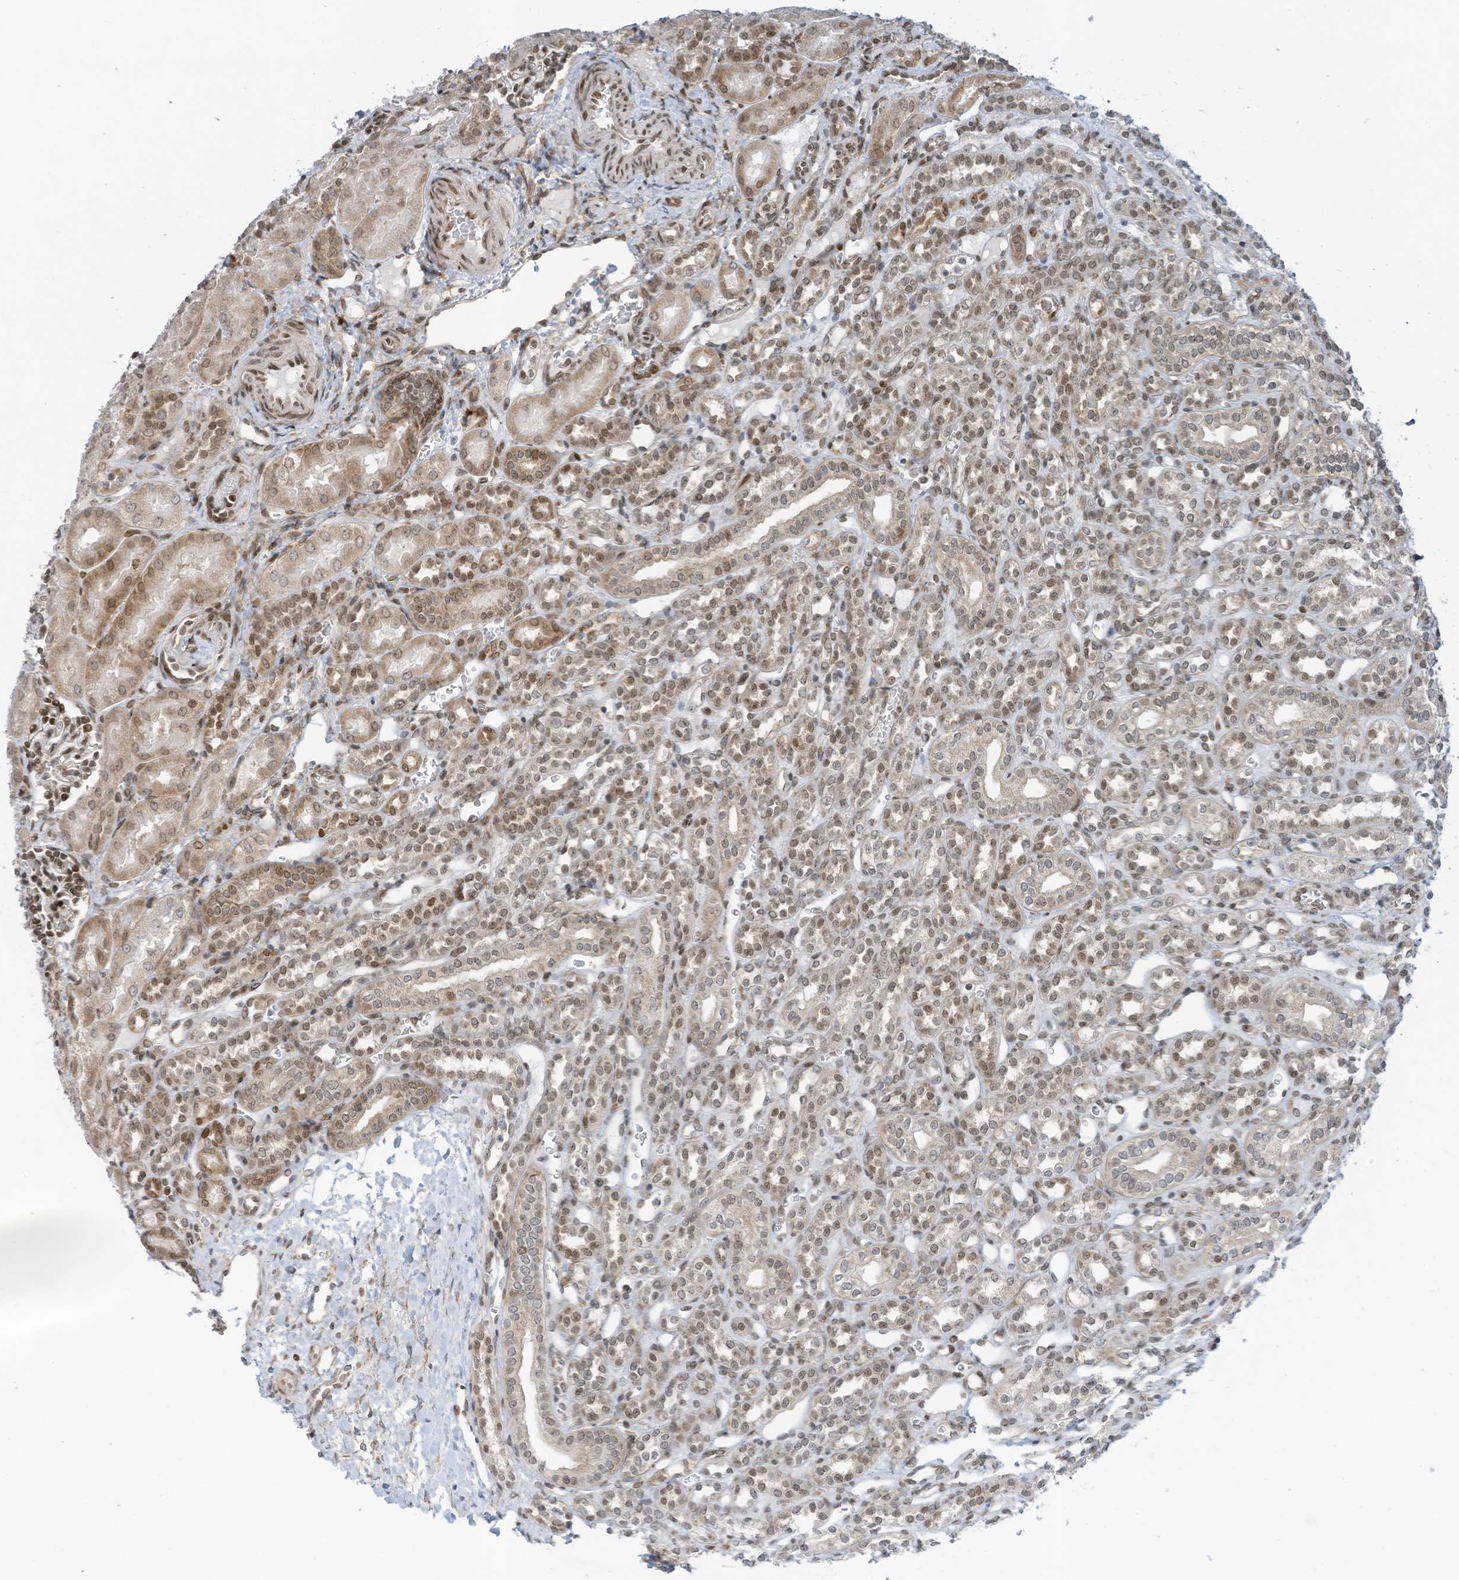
{"staining": {"intensity": "weak", "quantity": "25%-75%", "location": "cytoplasmic/membranous,nuclear"}, "tissue": "kidney", "cell_type": "Cells in glomeruli", "image_type": "normal", "snomed": [{"axis": "morphology", "description": "Normal tissue, NOS"}, {"axis": "morphology", "description": "Neoplasm, malignant, NOS"}, {"axis": "topography", "description": "Kidney"}], "caption": "Immunohistochemical staining of unremarkable kidney demonstrates weak cytoplasmic/membranous,nuclear protein staining in approximately 25%-75% of cells in glomeruli.", "gene": "EDF1", "patient": {"sex": "female", "age": 1}}